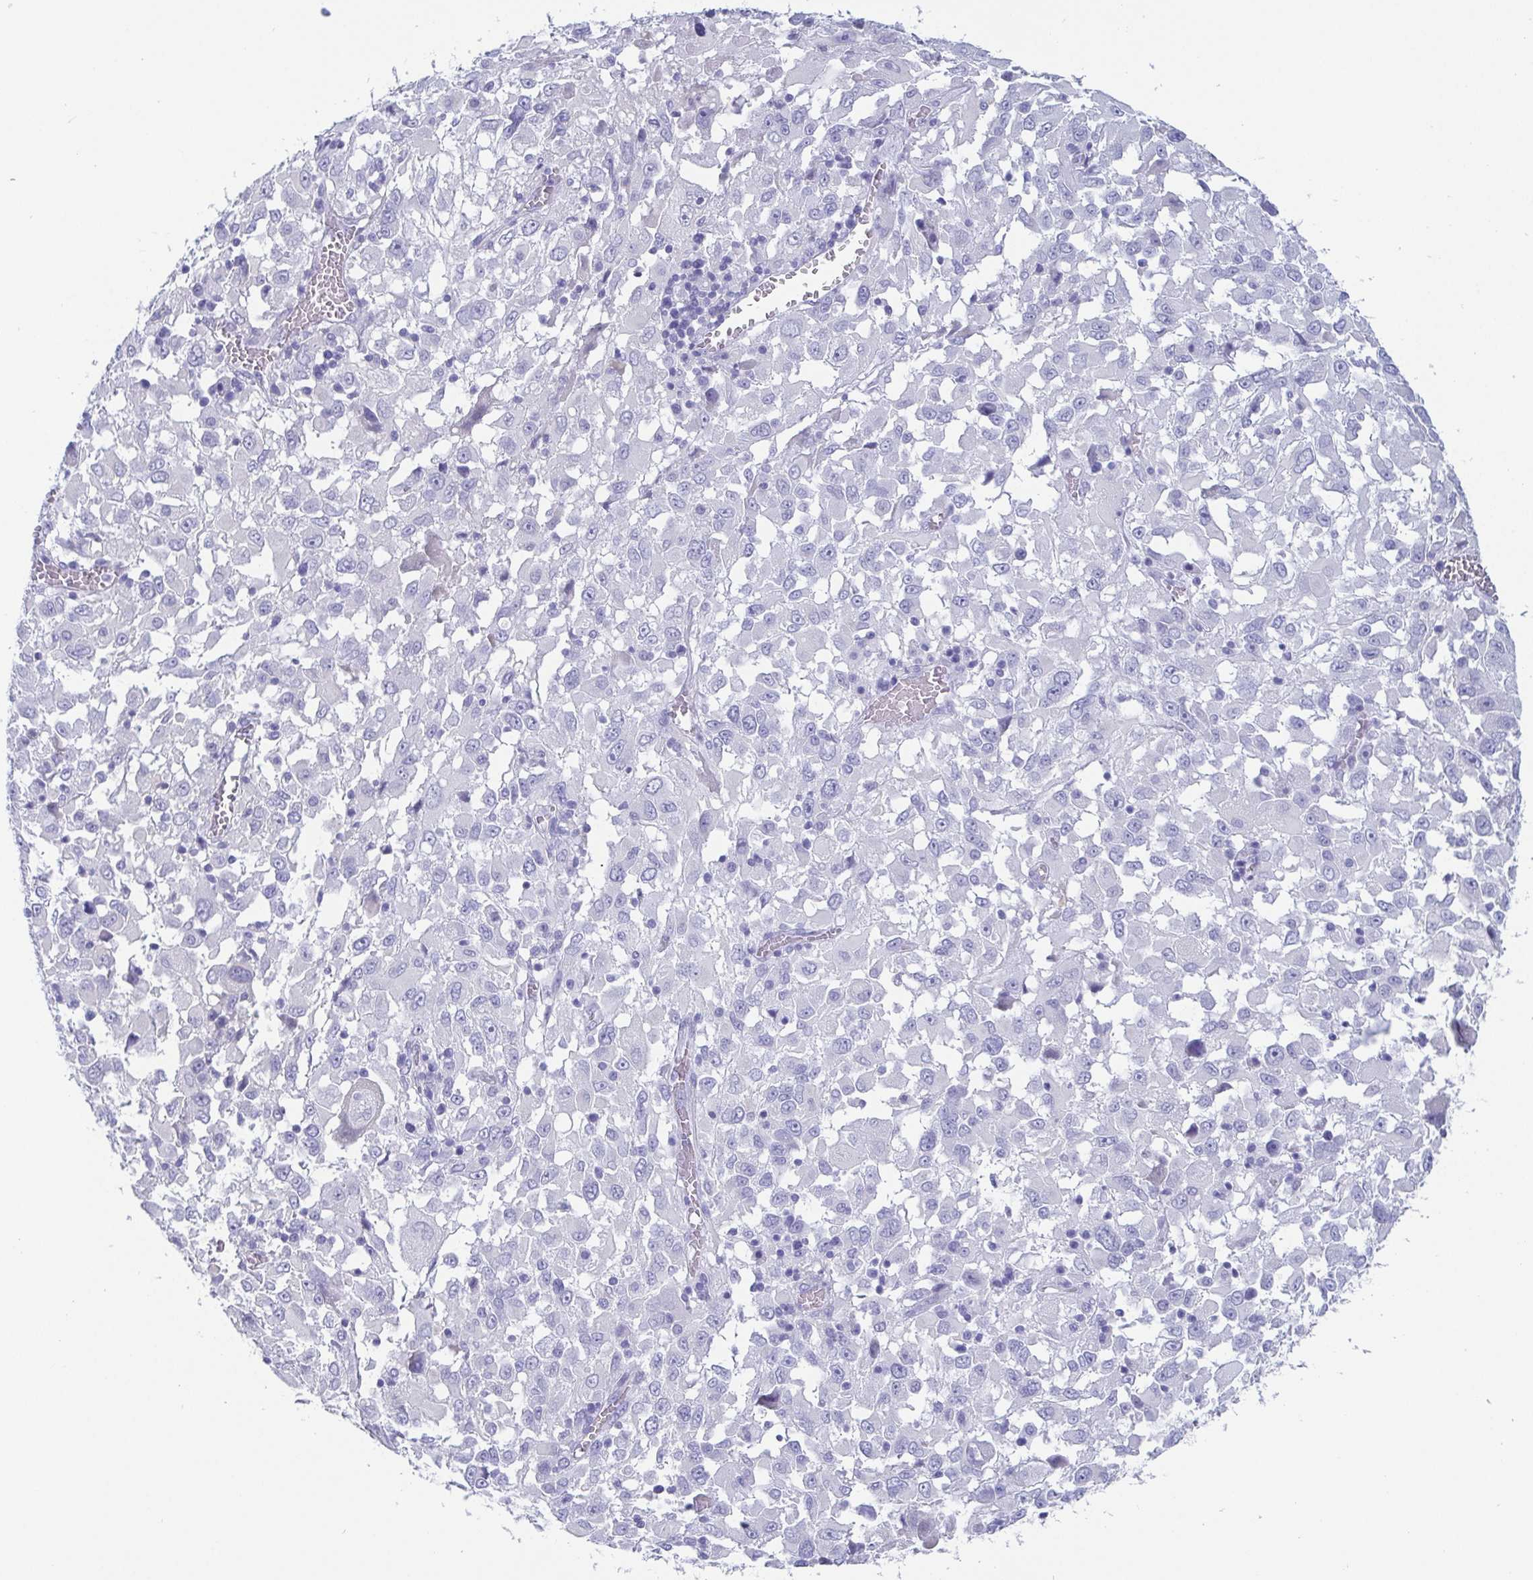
{"staining": {"intensity": "negative", "quantity": "none", "location": "none"}, "tissue": "melanoma", "cell_type": "Tumor cells", "image_type": "cancer", "snomed": [{"axis": "morphology", "description": "Malignant melanoma, Metastatic site"}, {"axis": "topography", "description": "Soft tissue"}], "caption": "An immunohistochemistry photomicrograph of malignant melanoma (metastatic site) is shown. There is no staining in tumor cells of malignant melanoma (metastatic site).", "gene": "SCGN", "patient": {"sex": "male", "age": 50}}